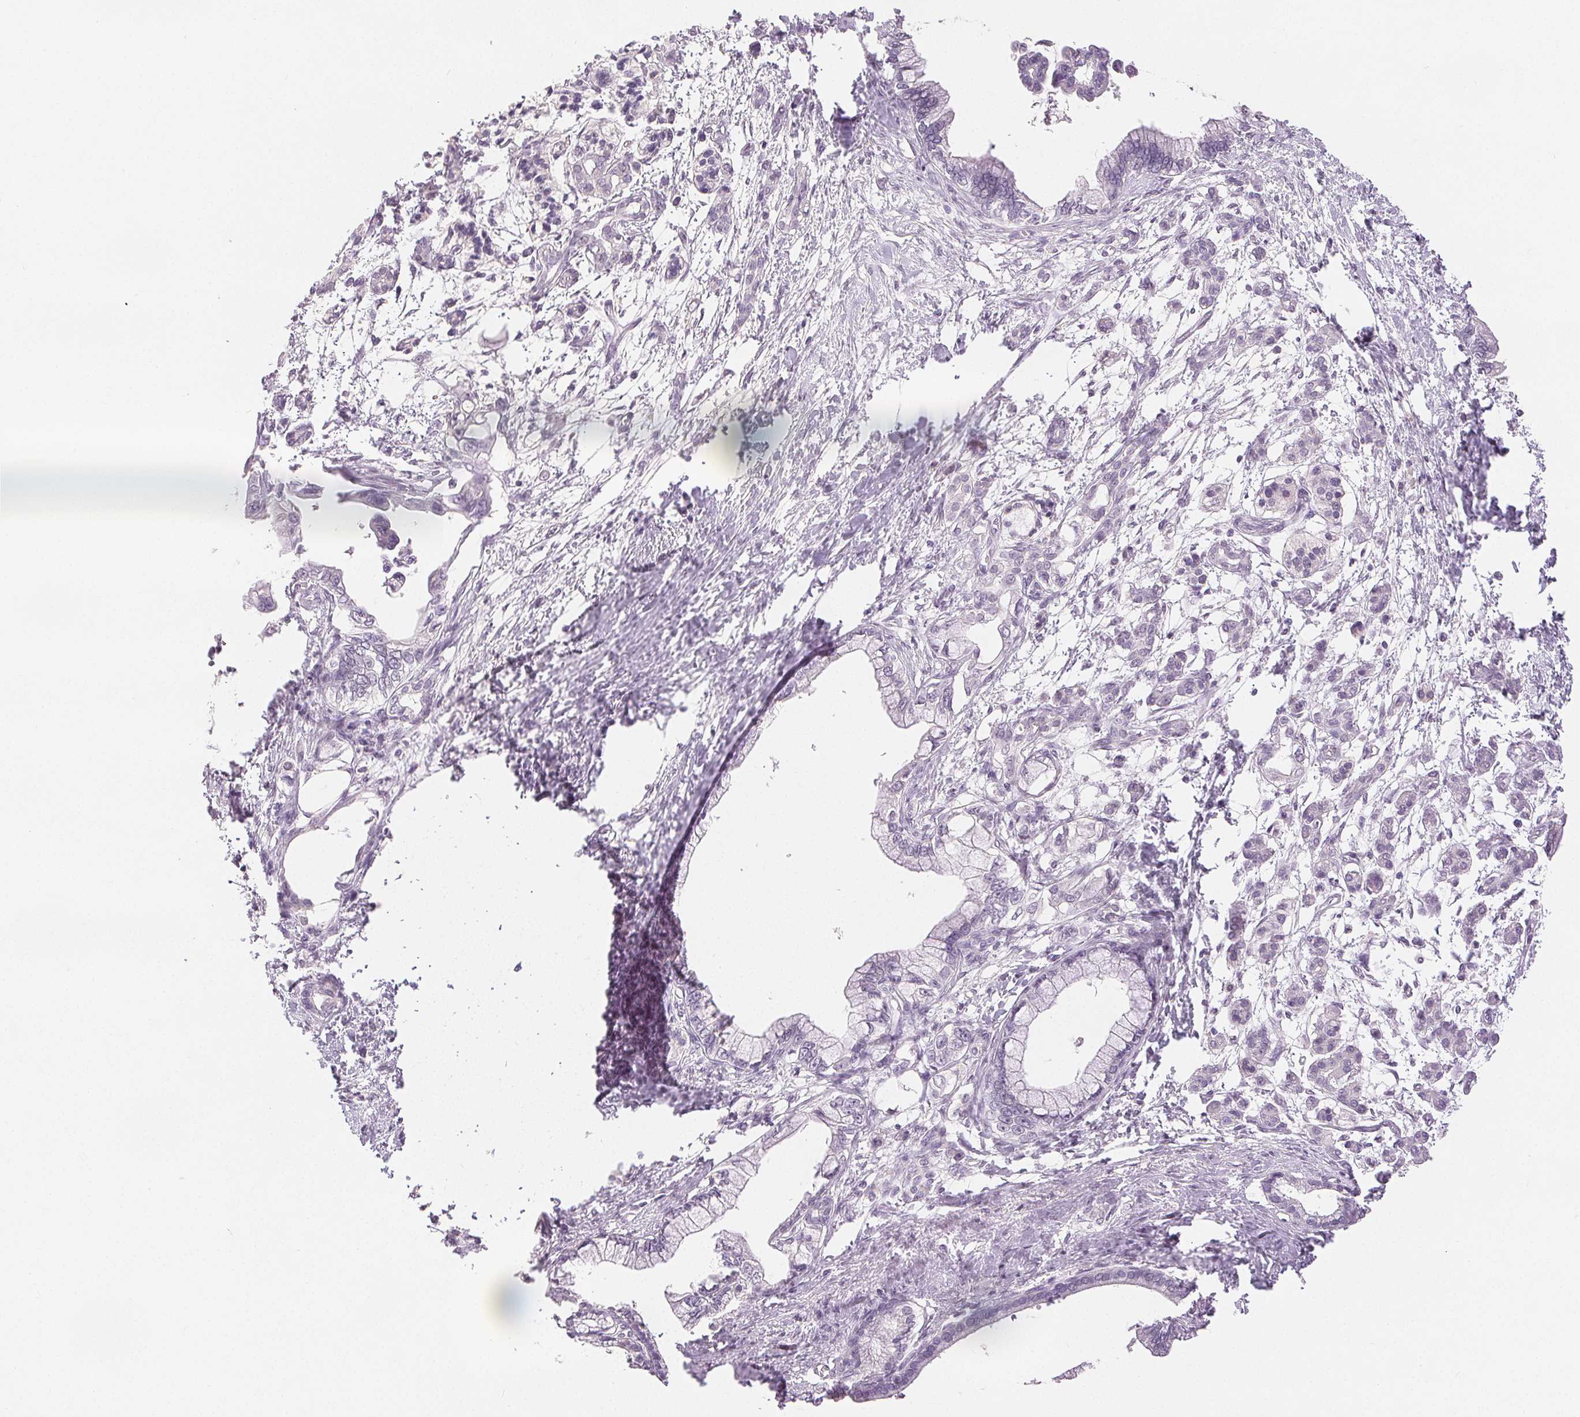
{"staining": {"intensity": "negative", "quantity": "none", "location": "none"}, "tissue": "pancreatic cancer", "cell_type": "Tumor cells", "image_type": "cancer", "snomed": [{"axis": "morphology", "description": "Adenocarcinoma, NOS"}, {"axis": "topography", "description": "Pancreas"}], "caption": "Immunohistochemistry (IHC) of pancreatic adenocarcinoma shows no staining in tumor cells. Brightfield microscopy of immunohistochemistry stained with DAB (3,3'-diaminobenzidine) (brown) and hematoxylin (blue), captured at high magnification.", "gene": "SLC27A5", "patient": {"sex": "male", "age": 61}}